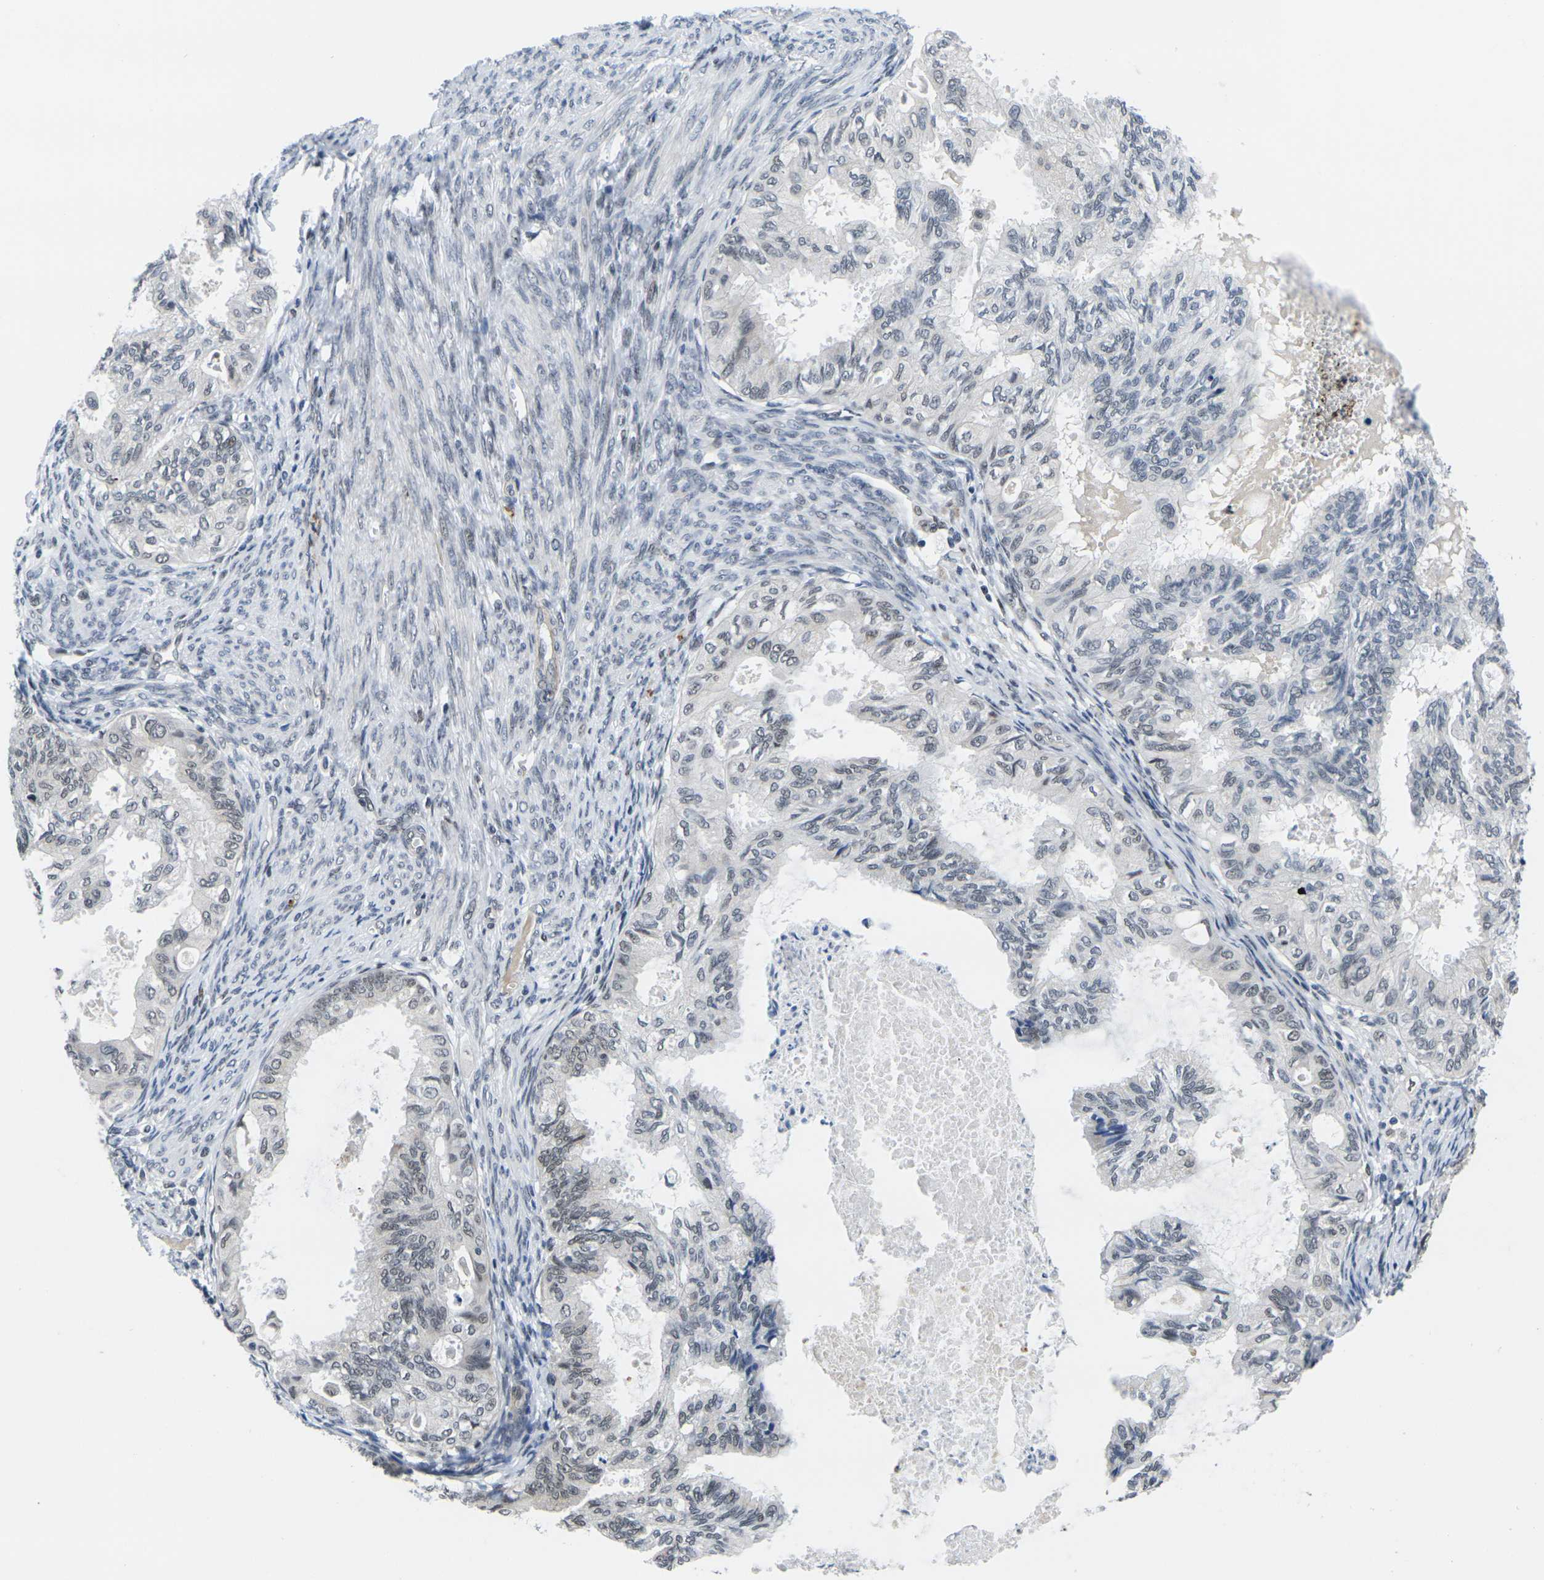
{"staining": {"intensity": "weak", "quantity": "<25%", "location": "nuclear"}, "tissue": "cervical cancer", "cell_type": "Tumor cells", "image_type": "cancer", "snomed": [{"axis": "morphology", "description": "Normal tissue, NOS"}, {"axis": "morphology", "description": "Adenocarcinoma, NOS"}, {"axis": "topography", "description": "Cervix"}, {"axis": "topography", "description": "Endometrium"}], "caption": "An IHC histopathology image of cervical adenocarcinoma is shown. There is no staining in tumor cells of cervical adenocarcinoma.", "gene": "RBM7", "patient": {"sex": "female", "age": 86}}